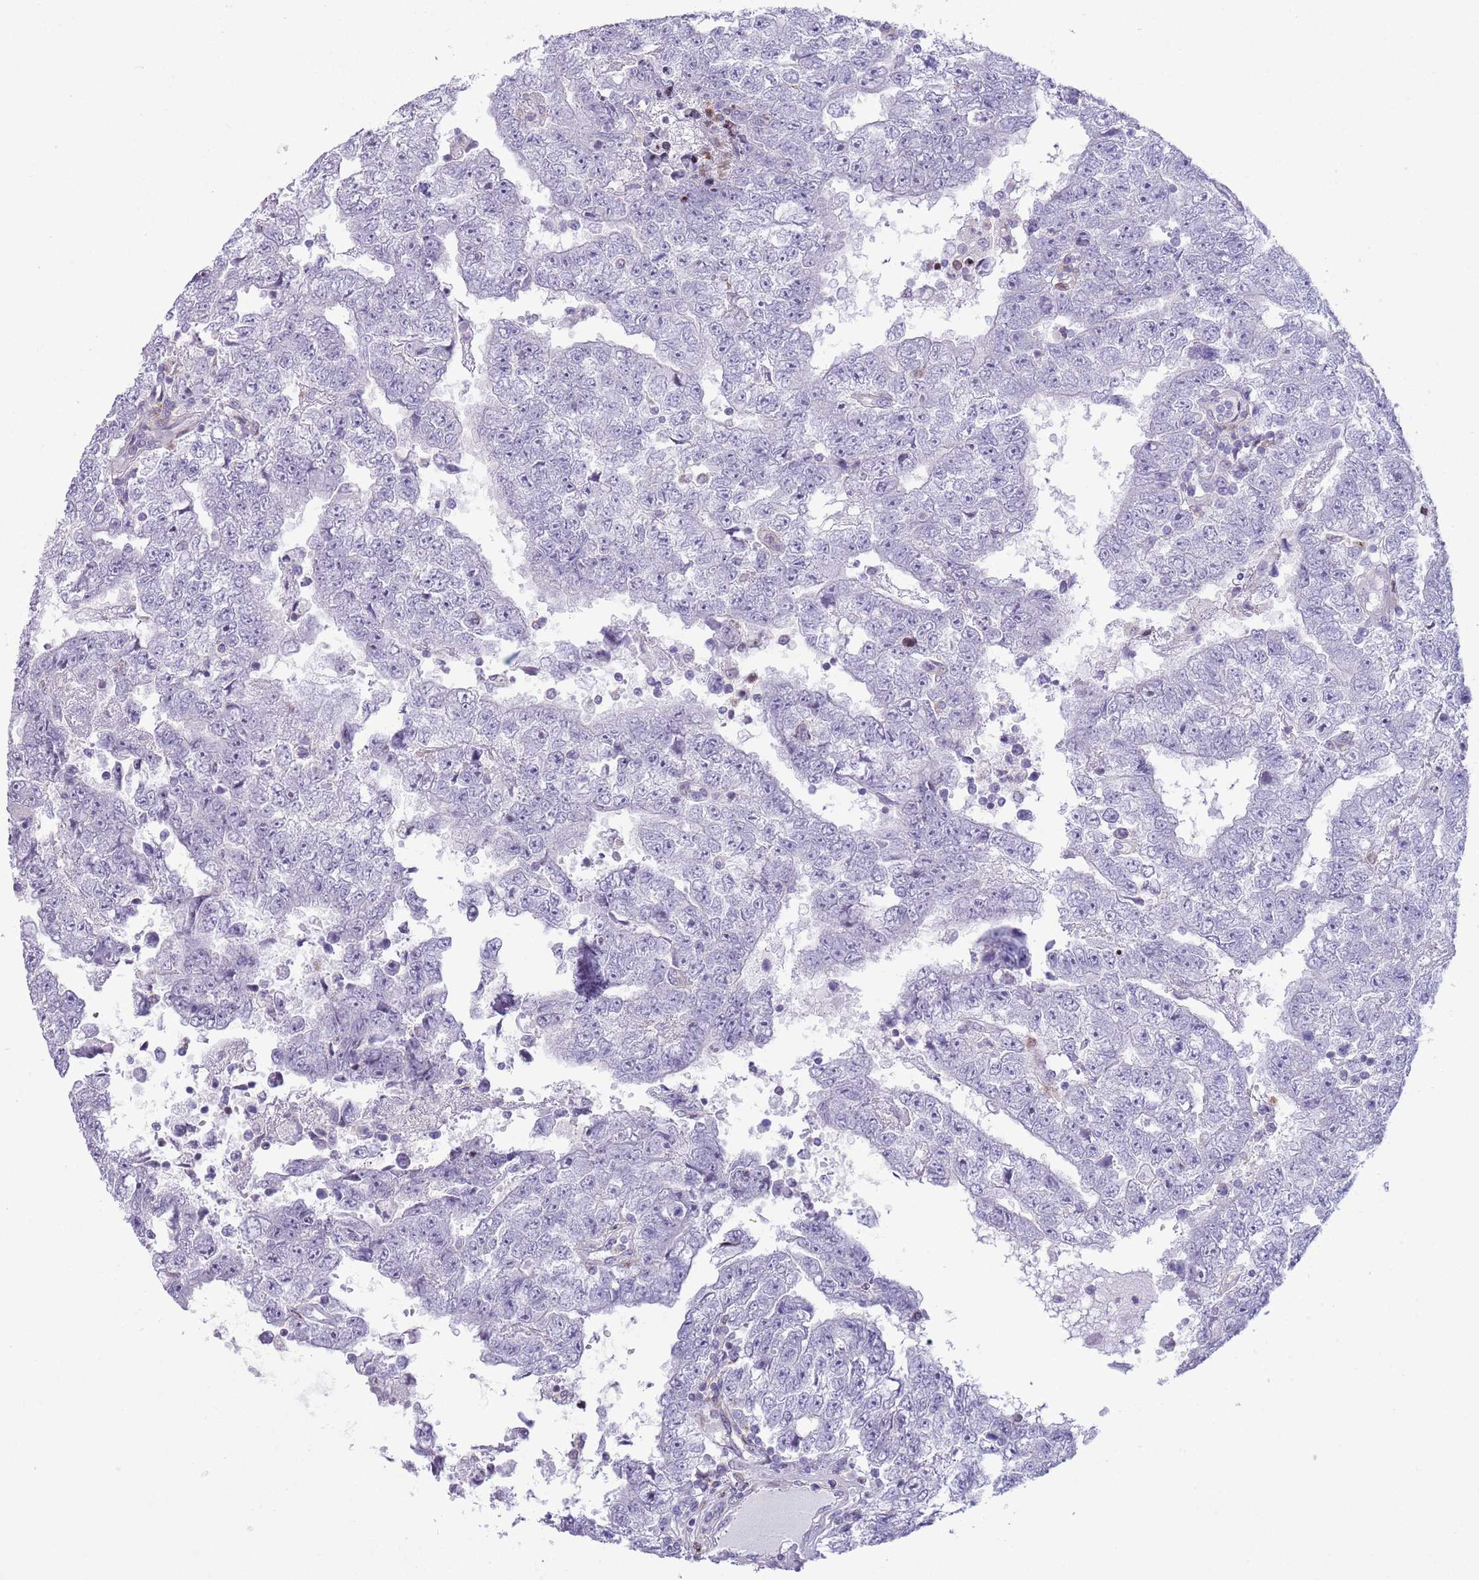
{"staining": {"intensity": "negative", "quantity": "none", "location": "none"}, "tissue": "testis cancer", "cell_type": "Tumor cells", "image_type": "cancer", "snomed": [{"axis": "morphology", "description": "Carcinoma, Embryonal, NOS"}, {"axis": "topography", "description": "Testis"}], "caption": "Protein analysis of embryonal carcinoma (testis) demonstrates no significant staining in tumor cells.", "gene": "ANO8", "patient": {"sex": "male", "age": 25}}